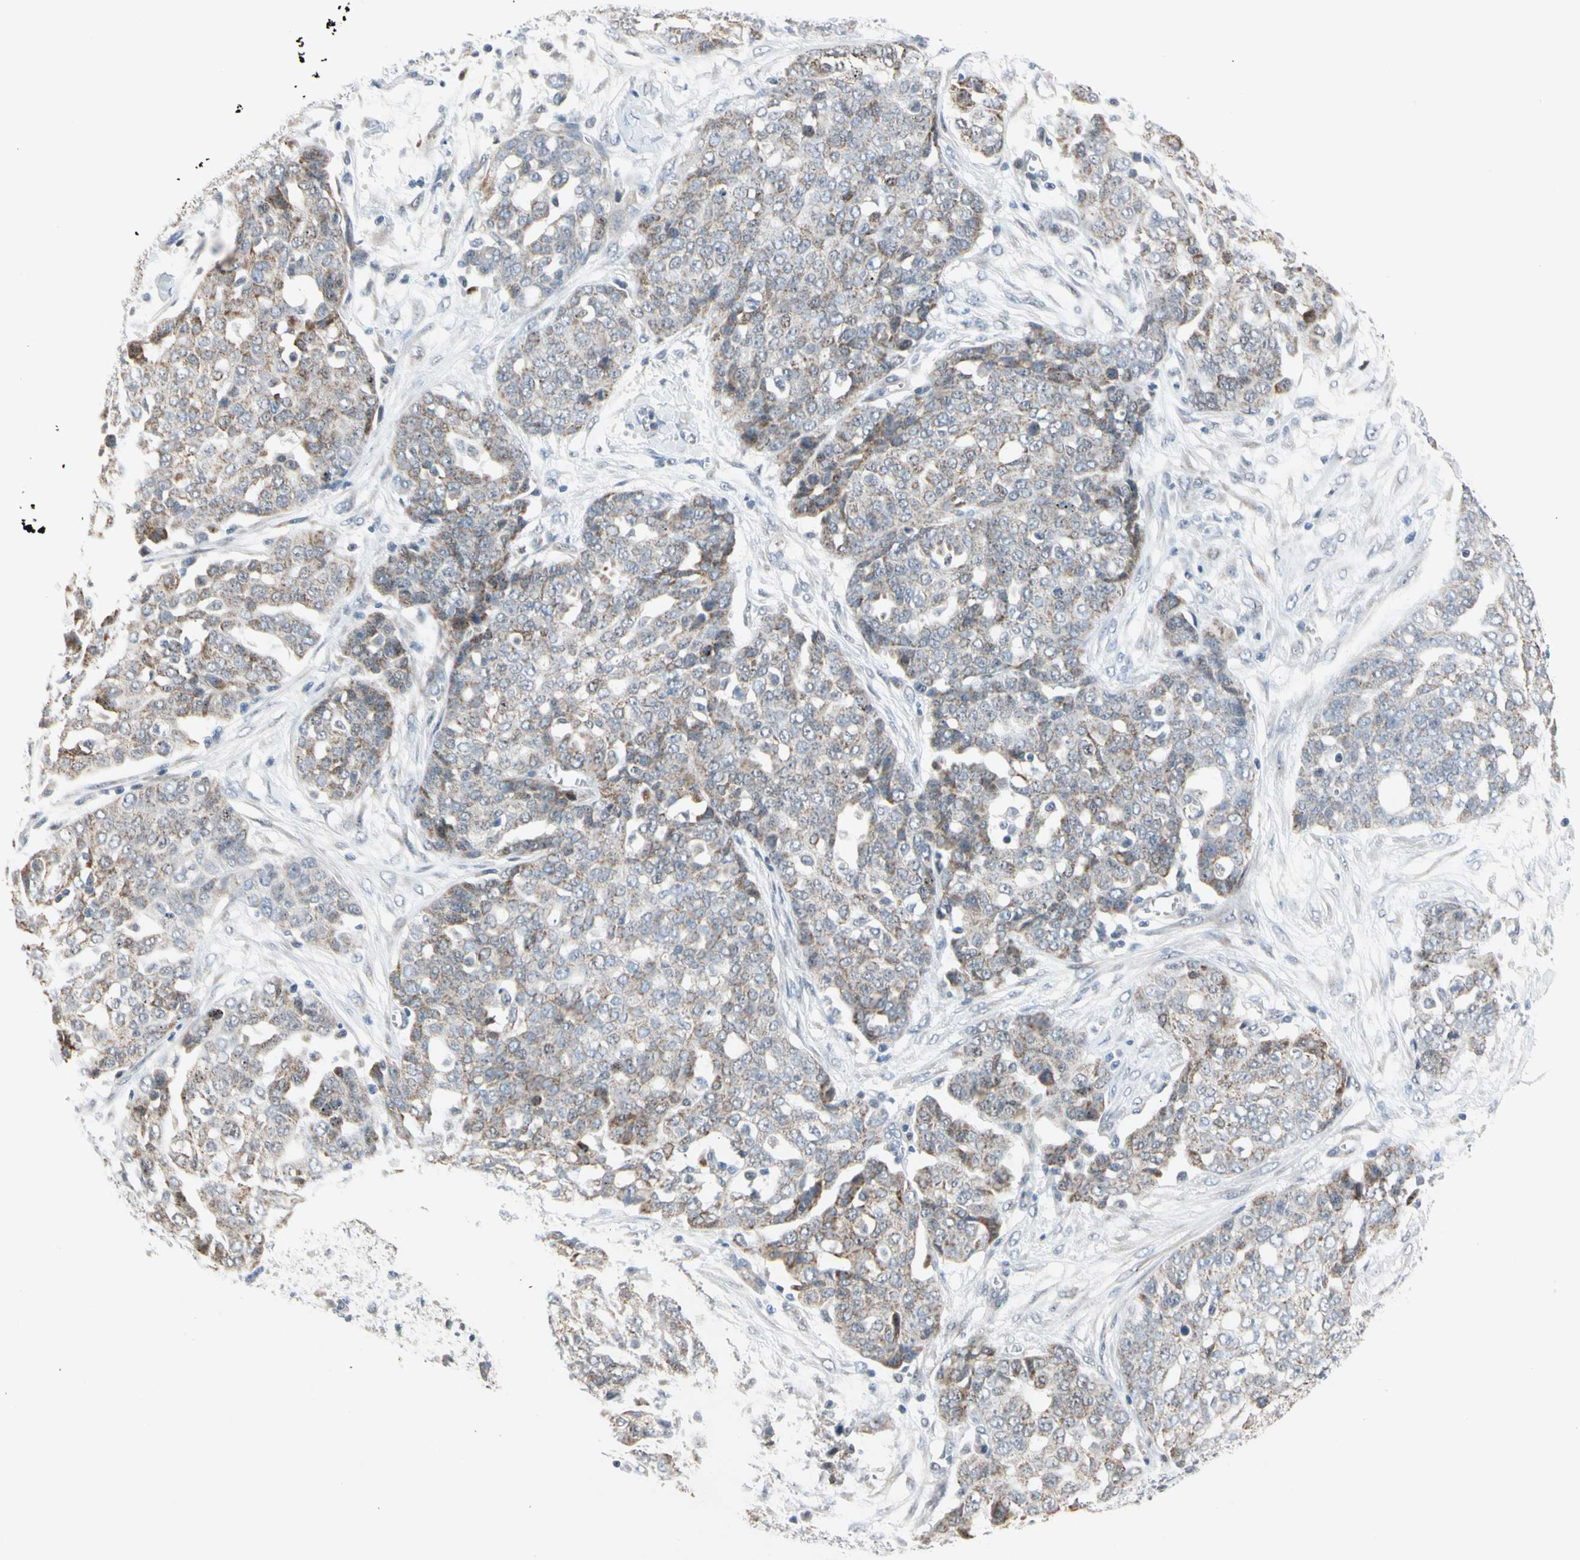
{"staining": {"intensity": "weak", "quantity": ">75%", "location": "cytoplasmic/membranous"}, "tissue": "ovarian cancer", "cell_type": "Tumor cells", "image_type": "cancer", "snomed": [{"axis": "morphology", "description": "Cystadenocarcinoma, serous, NOS"}, {"axis": "topography", "description": "Soft tissue"}, {"axis": "topography", "description": "Ovary"}], "caption": "Serous cystadenocarcinoma (ovarian) tissue reveals weak cytoplasmic/membranous positivity in approximately >75% of tumor cells (Stains: DAB (3,3'-diaminobenzidine) in brown, nuclei in blue, Microscopy: brightfield microscopy at high magnification).", "gene": "MARK1", "patient": {"sex": "female", "age": 57}}